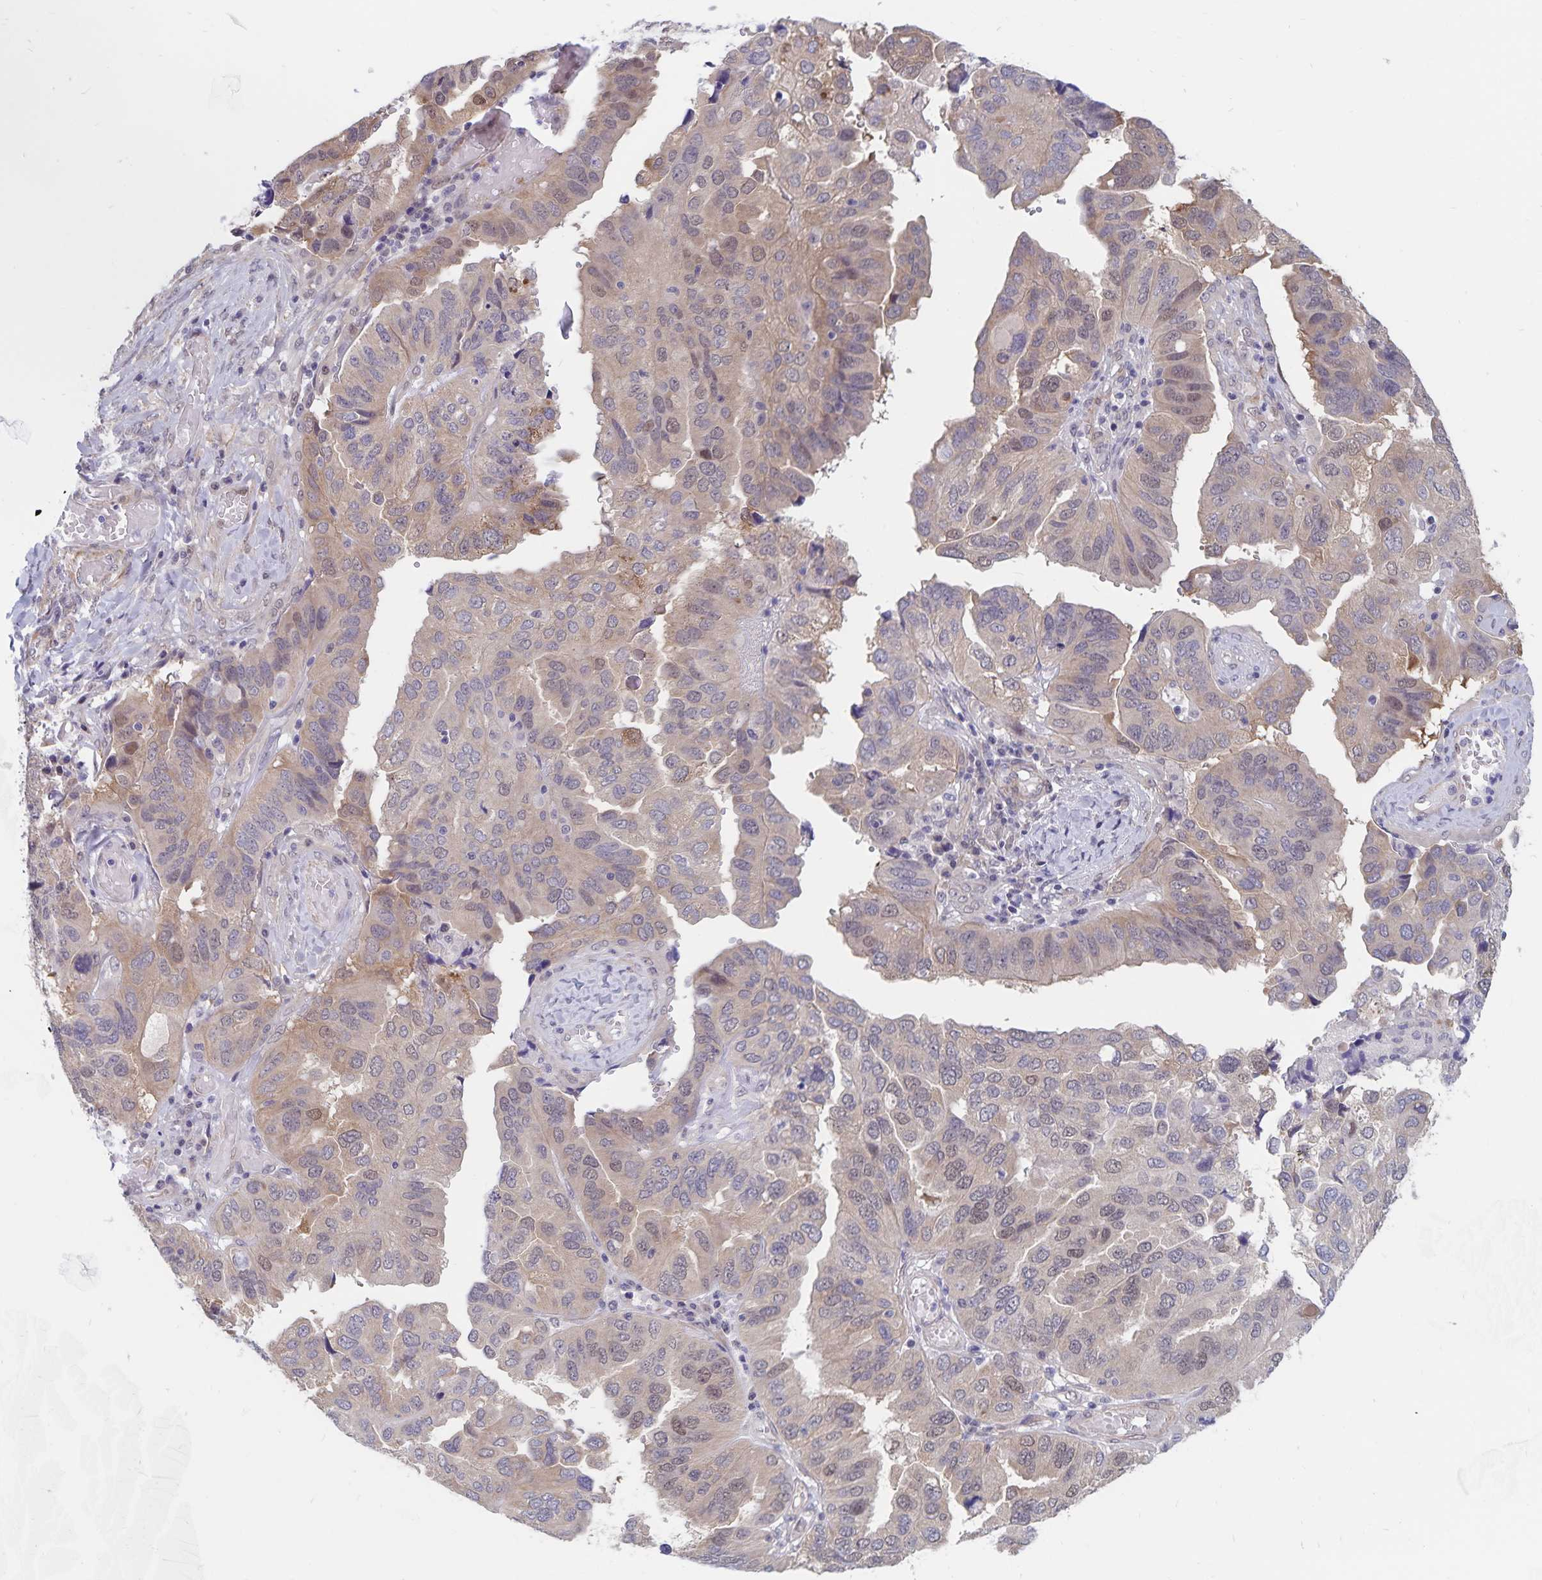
{"staining": {"intensity": "weak", "quantity": "25%-75%", "location": "cytoplasmic/membranous,nuclear"}, "tissue": "ovarian cancer", "cell_type": "Tumor cells", "image_type": "cancer", "snomed": [{"axis": "morphology", "description": "Cystadenocarcinoma, serous, NOS"}, {"axis": "topography", "description": "Ovary"}], "caption": "An IHC photomicrograph of neoplastic tissue is shown. Protein staining in brown highlights weak cytoplasmic/membranous and nuclear positivity in serous cystadenocarcinoma (ovarian) within tumor cells. The protein of interest is shown in brown color, while the nuclei are stained blue.", "gene": "BAG6", "patient": {"sex": "female", "age": 79}}